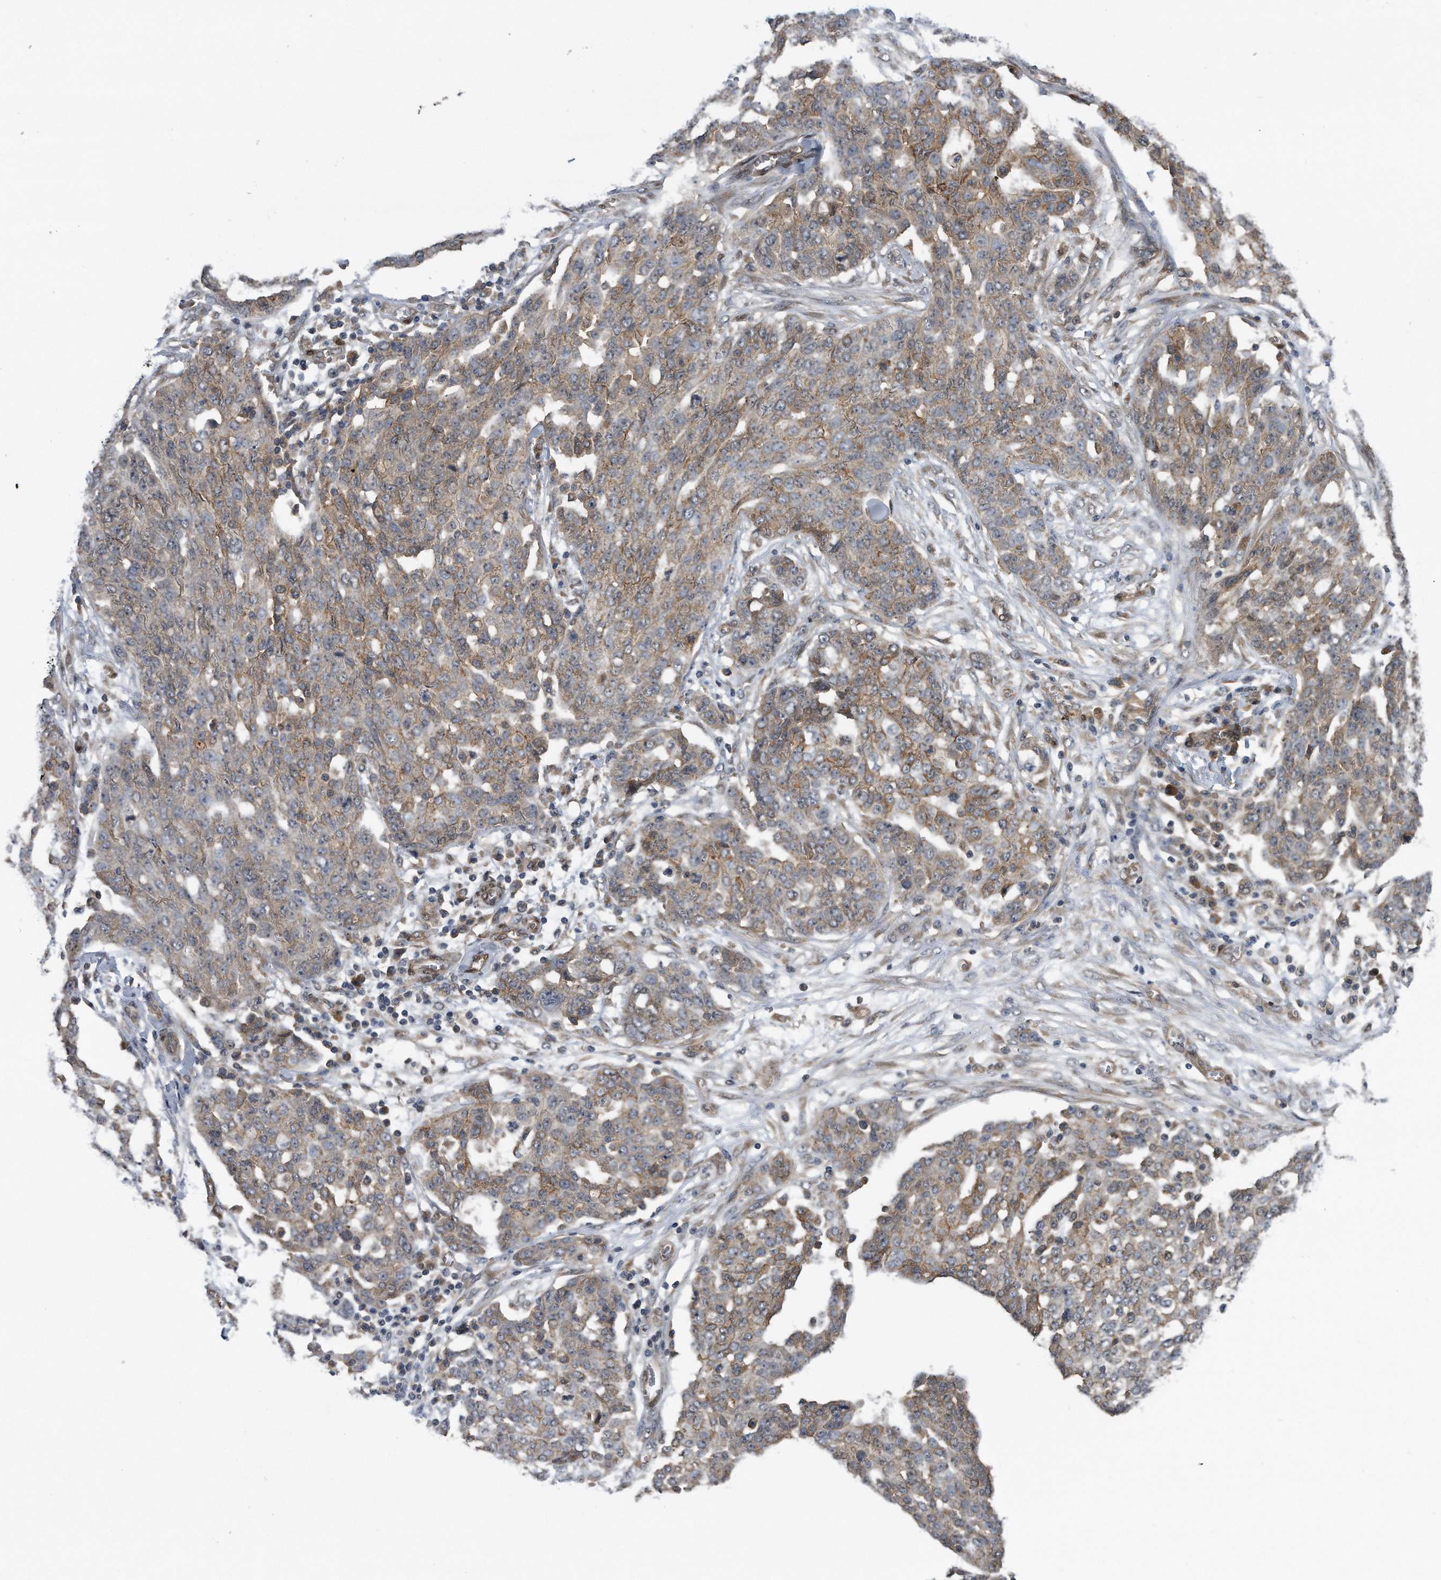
{"staining": {"intensity": "moderate", "quantity": ">75%", "location": "cytoplasmic/membranous"}, "tissue": "ovarian cancer", "cell_type": "Tumor cells", "image_type": "cancer", "snomed": [{"axis": "morphology", "description": "Cystadenocarcinoma, serous, NOS"}, {"axis": "topography", "description": "Soft tissue"}, {"axis": "topography", "description": "Ovary"}], "caption": "Protein analysis of ovarian cancer (serous cystadenocarcinoma) tissue exhibits moderate cytoplasmic/membranous positivity in approximately >75% of tumor cells.", "gene": "ZNF79", "patient": {"sex": "female", "age": 57}}